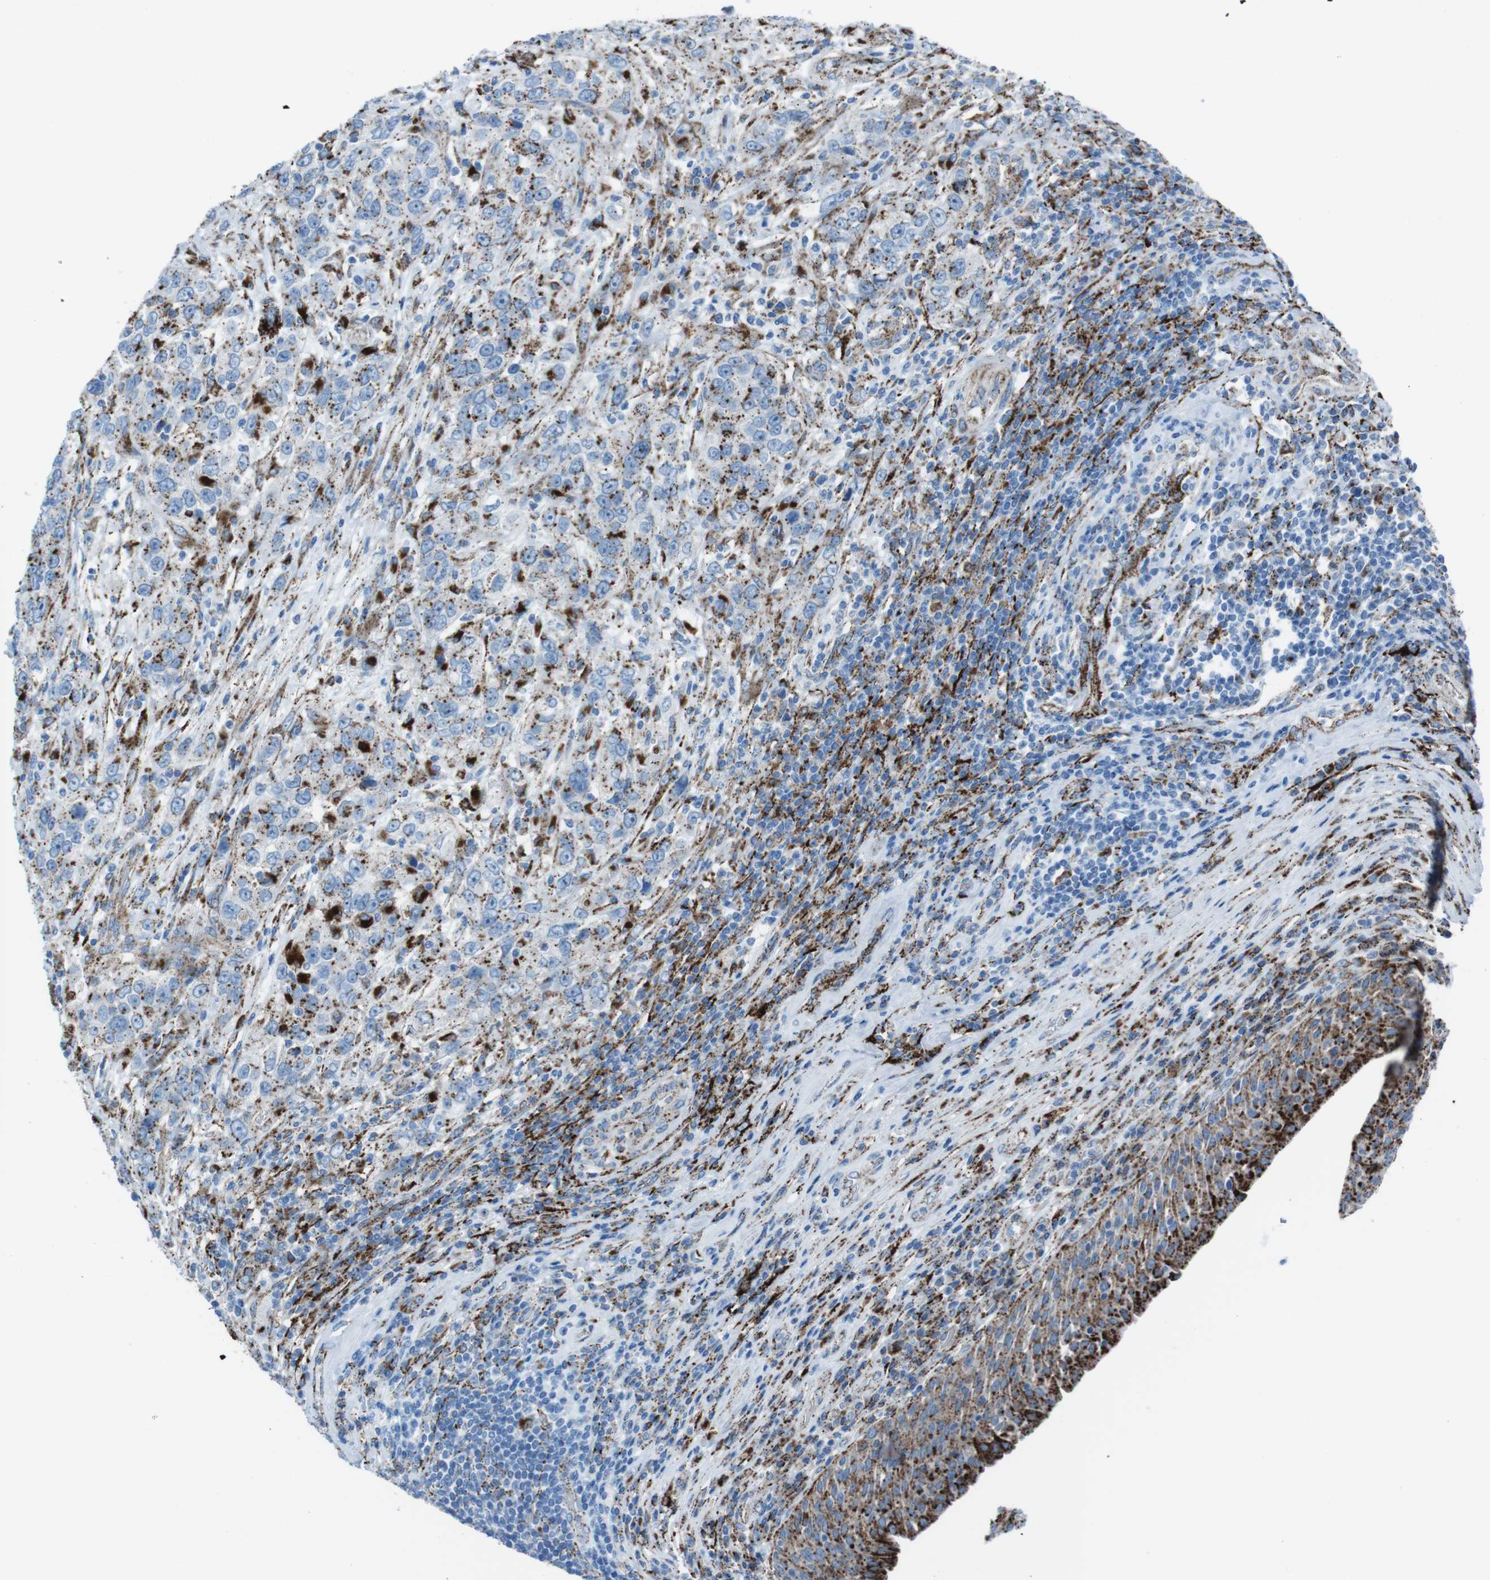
{"staining": {"intensity": "strong", "quantity": "25%-75%", "location": "cytoplasmic/membranous"}, "tissue": "urothelial cancer", "cell_type": "Tumor cells", "image_type": "cancer", "snomed": [{"axis": "morphology", "description": "Urothelial carcinoma, High grade"}, {"axis": "topography", "description": "Urinary bladder"}], "caption": "Tumor cells reveal high levels of strong cytoplasmic/membranous expression in approximately 25%-75% of cells in urothelial cancer.", "gene": "SCARB2", "patient": {"sex": "female", "age": 80}}